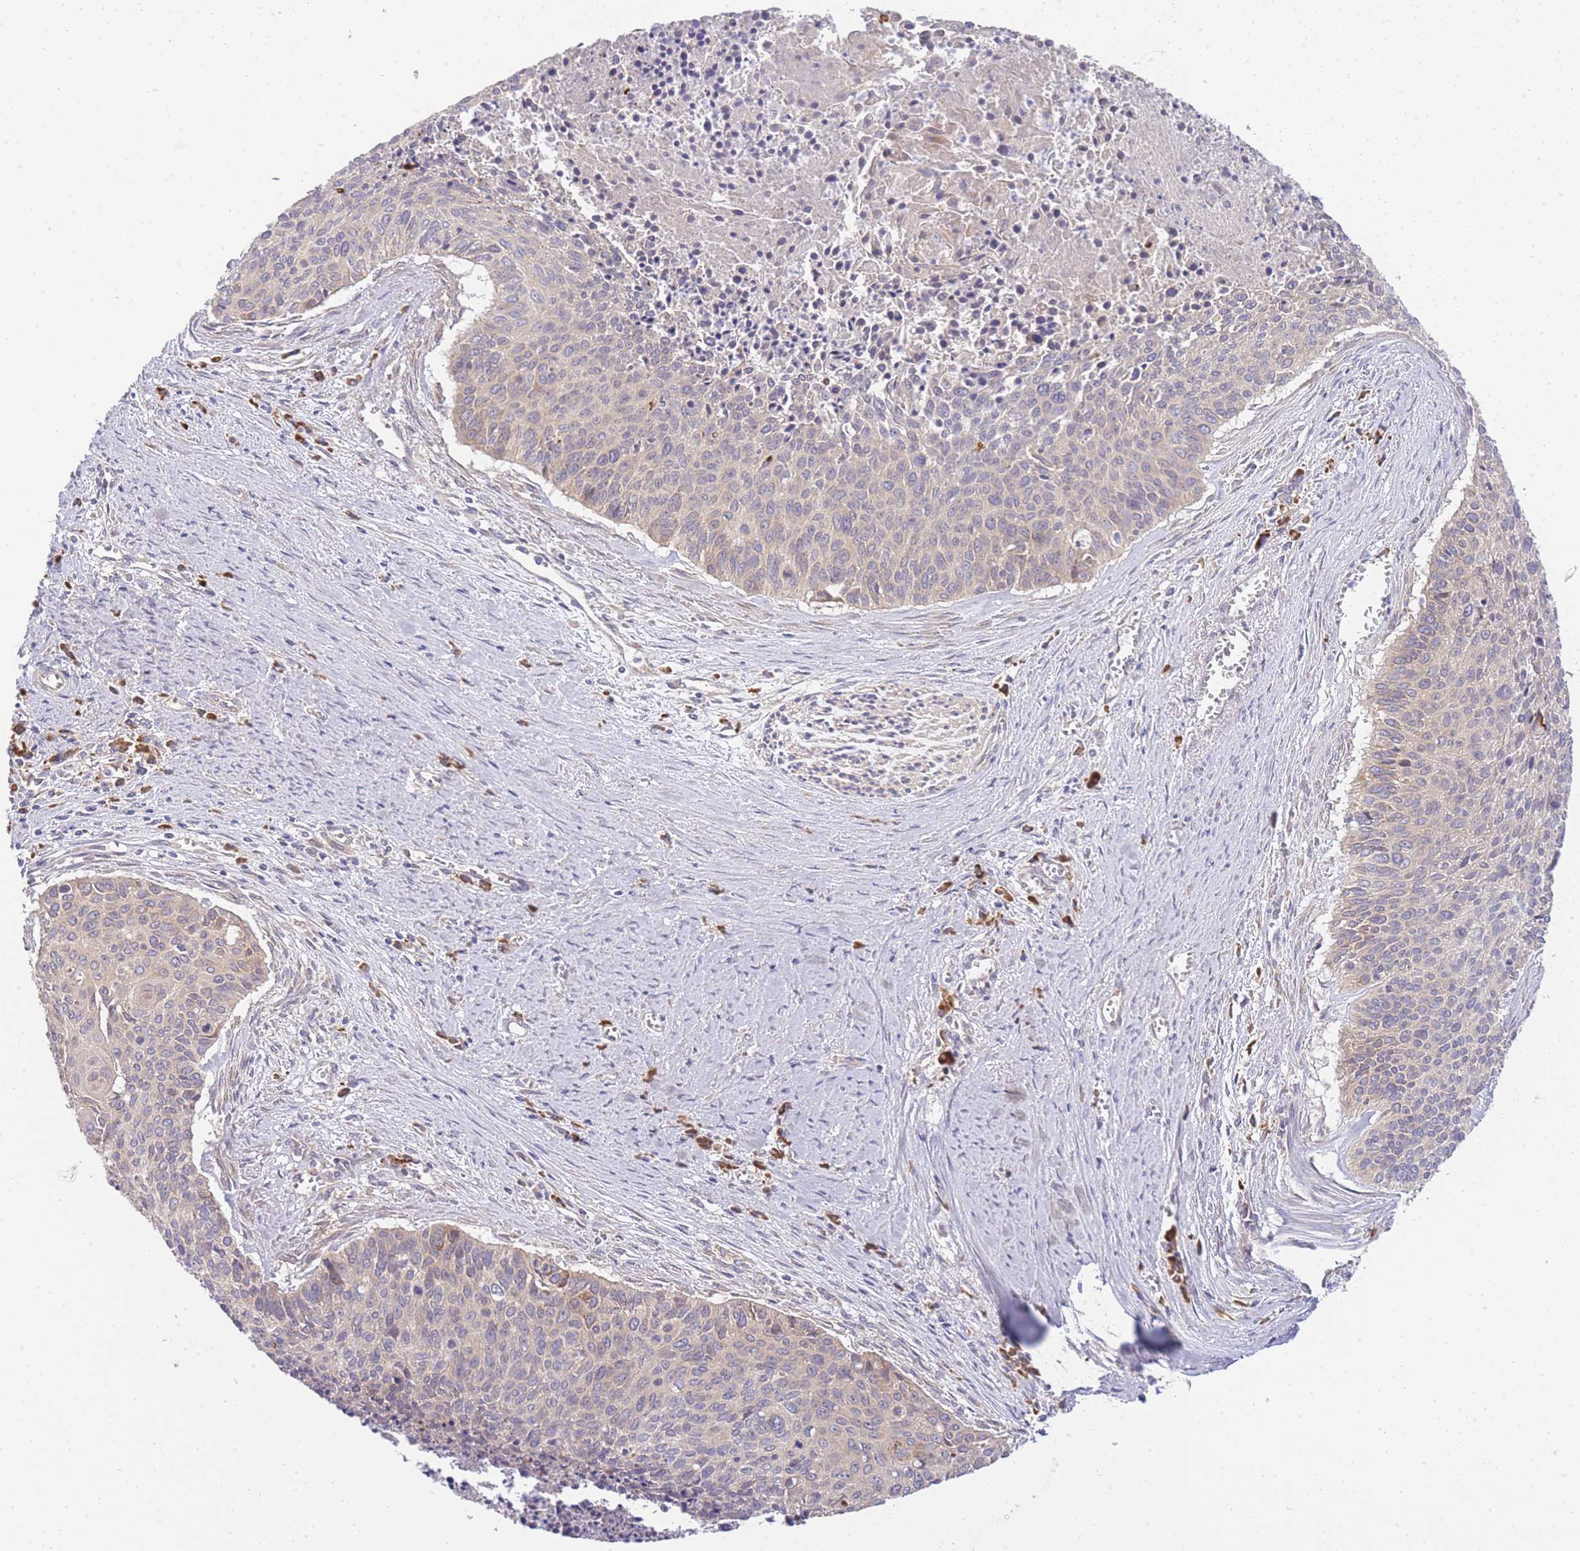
{"staining": {"intensity": "weak", "quantity": "25%-75%", "location": "cytoplasmic/membranous"}, "tissue": "cervical cancer", "cell_type": "Tumor cells", "image_type": "cancer", "snomed": [{"axis": "morphology", "description": "Squamous cell carcinoma, NOS"}, {"axis": "topography", "description": "Cervix"}], "caption": "A photomicrograph showing weak cytoplasmic/membranous positivity in about 25%-75% of tumor cells in cervical cancer (squamous cell carcinoma), as visualized by brown immunohistochemical staining.", "gene": "BEX1", "patient": {"sex": "female", "age": 55}}